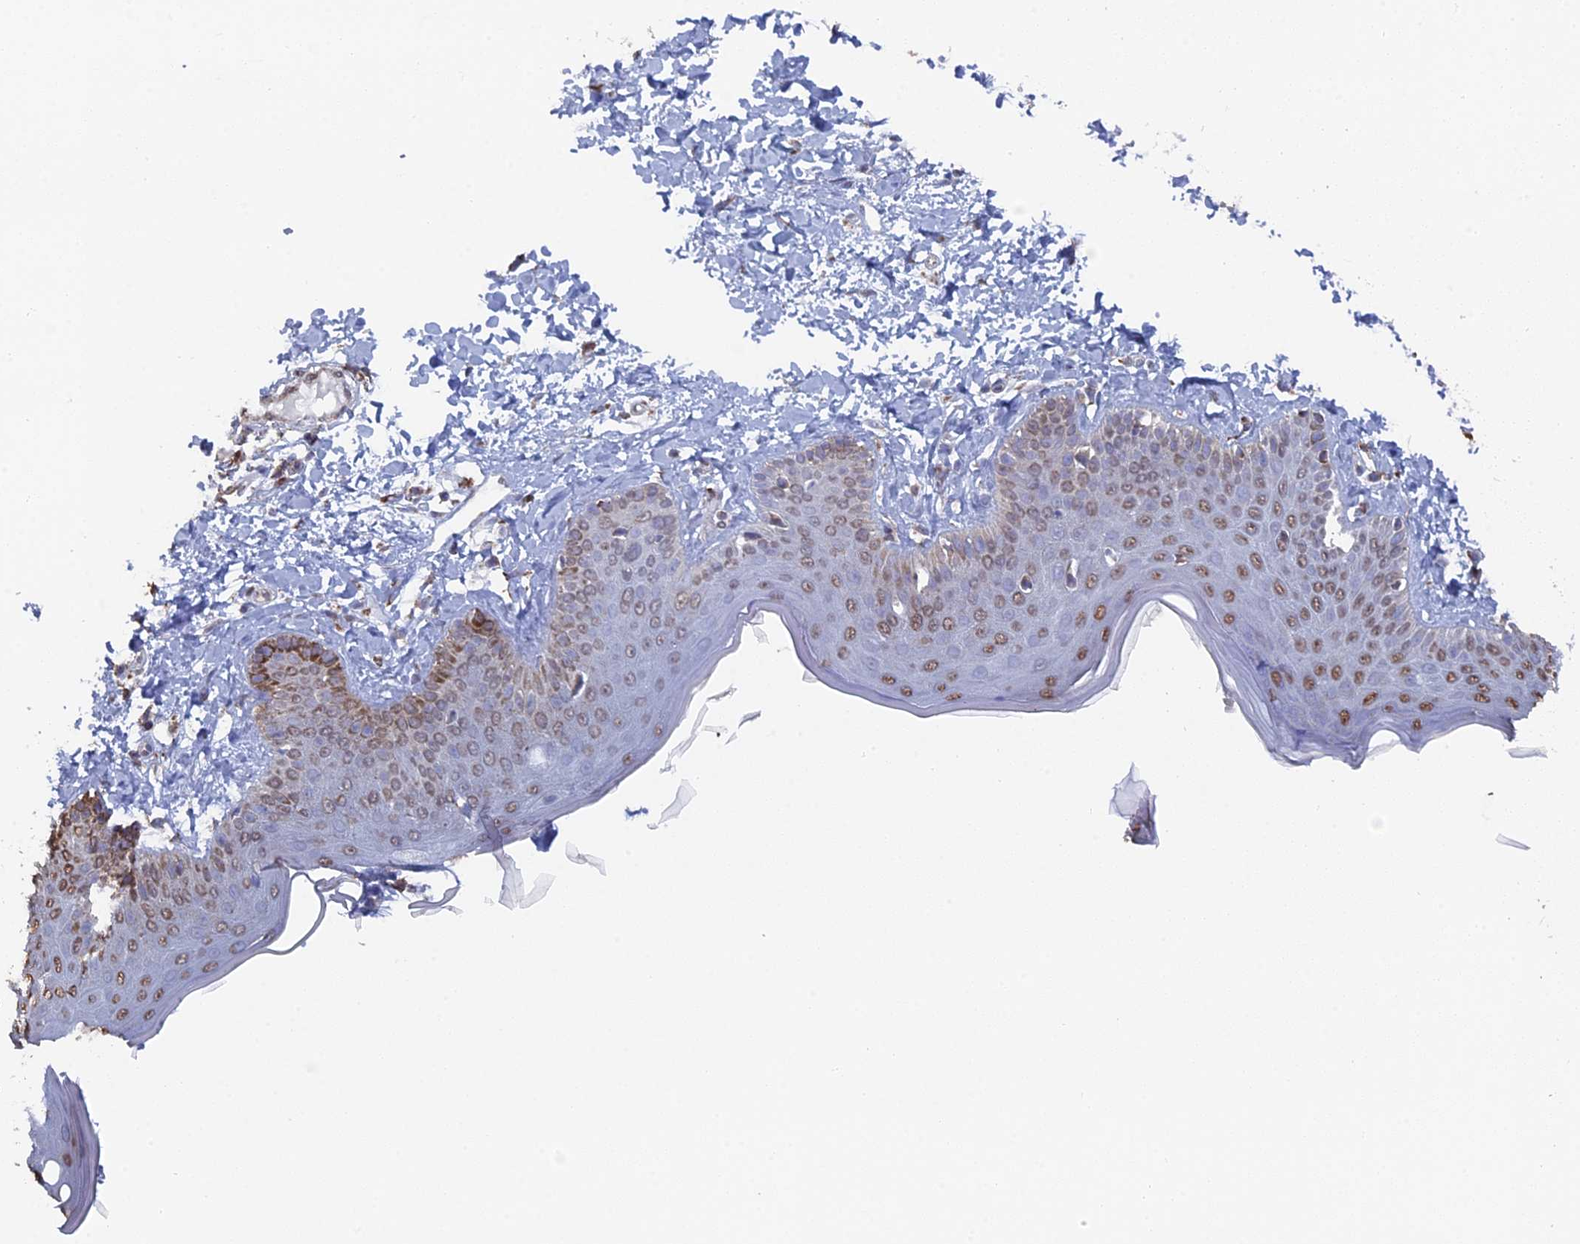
{"staining": {"intensity": "negative", "quantity": "none", "location": "none"}, "tissue": "skin", "cell_type": "Fibroblasts", "image_type": "normal", "snomed": [{"axis": "morphology", "description": "Normal tissue, NOS"}, {"axis": "topography", "description": "Skin"}], "caption": "The image displays no significant staining in fibroblasts of skin.", "gene": "SMG9", "patient": {"sex": "male", "age": 52}}